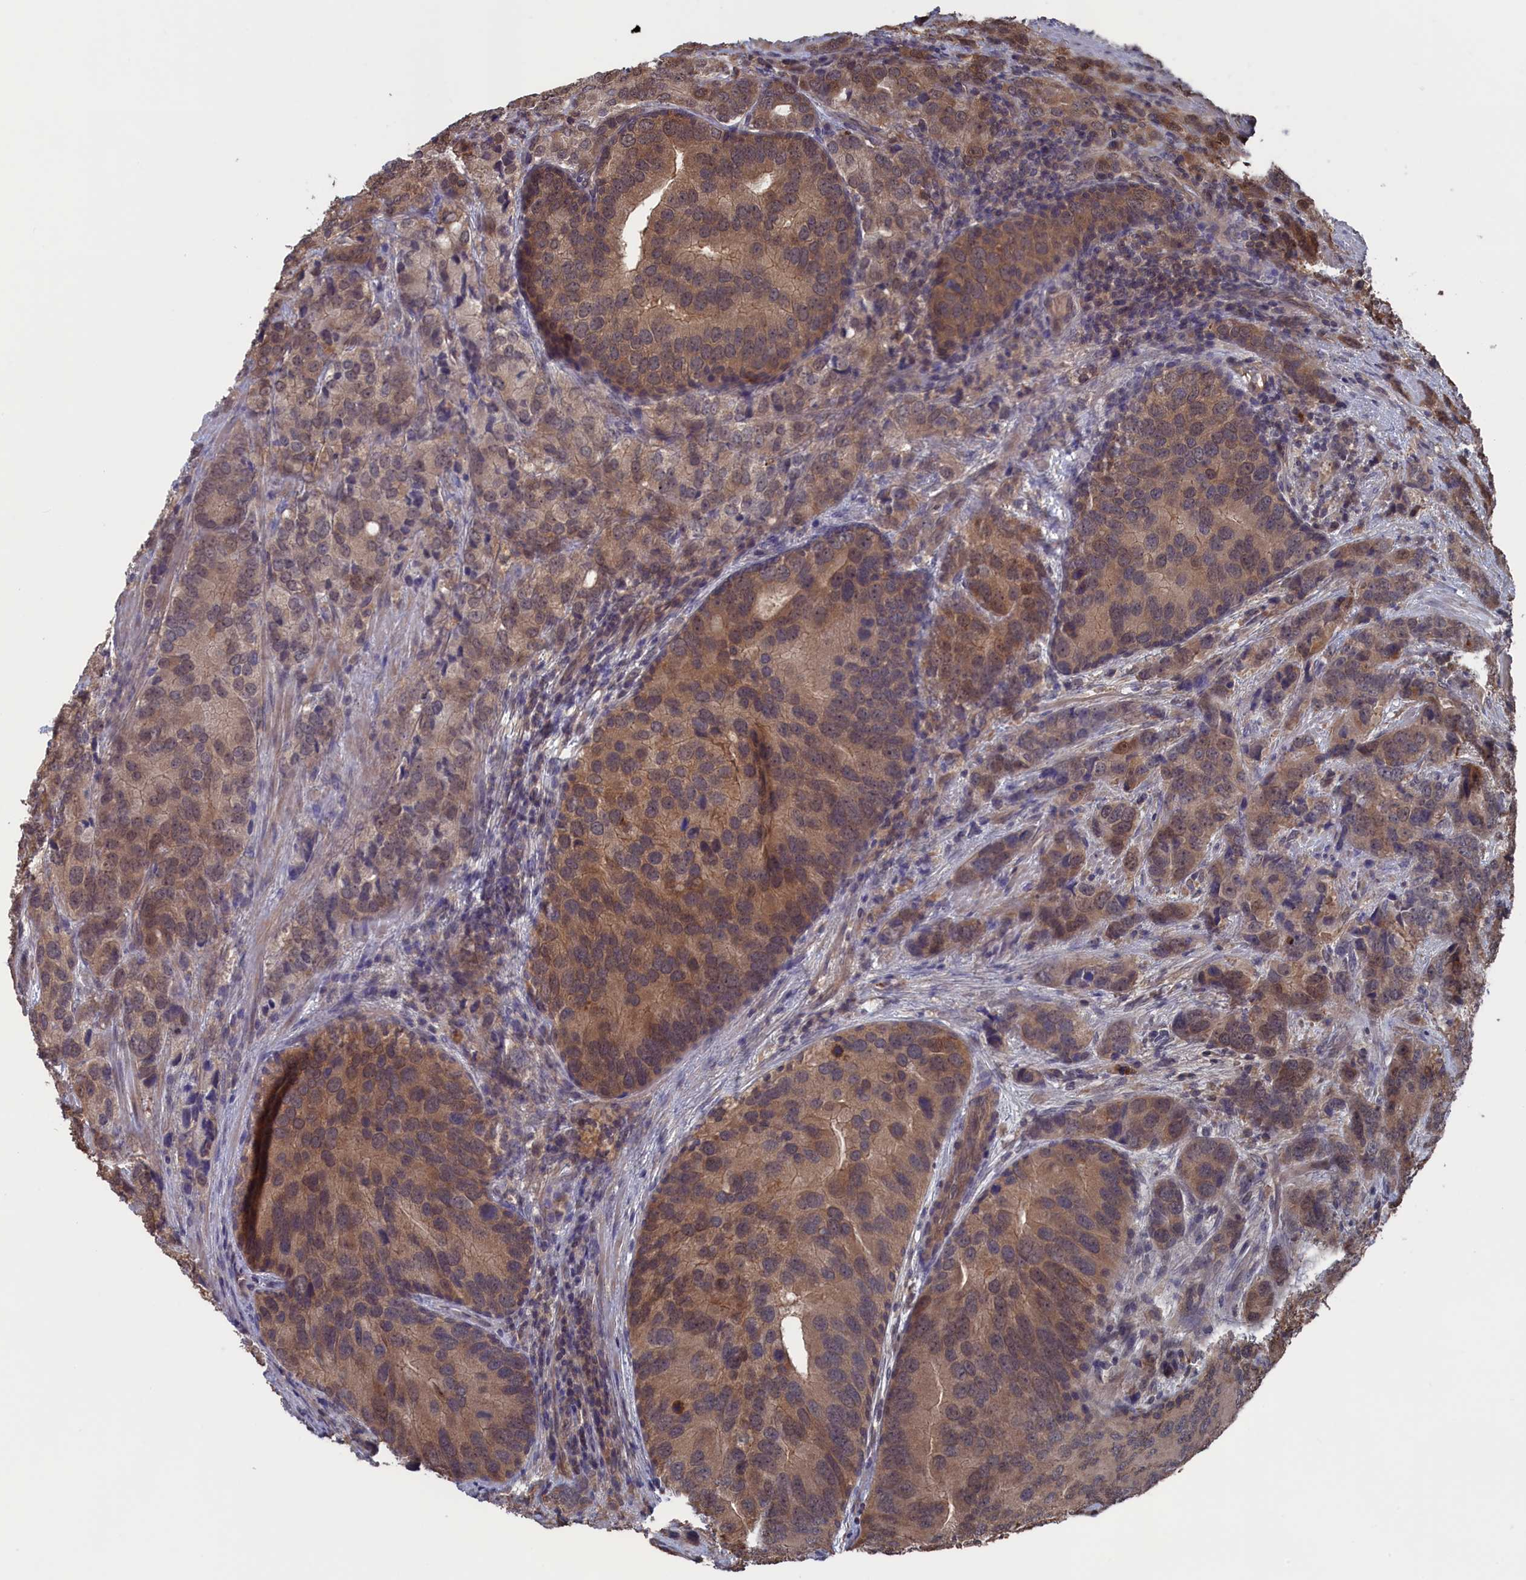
{"staining": {"intensity": "moderate", "quantity": ">75%", "location": "cytoplasmic/membranous"}, "tissue": "prostate cancer", "cell_type": "Tumor cells", "image_type": "cancer", "snomed": [{"axis": "morphology", "description": "Adenocarcinoma, High grade"}, {"axis": "topography", "description": "Prostate"}], "caption": "Moderate cytoplasmic/membranous protein staining is present in about >75% of tumor cells in prostate cancer.", "gene": "NUTF2", "patient": {"sex": "male", "age": 62}}